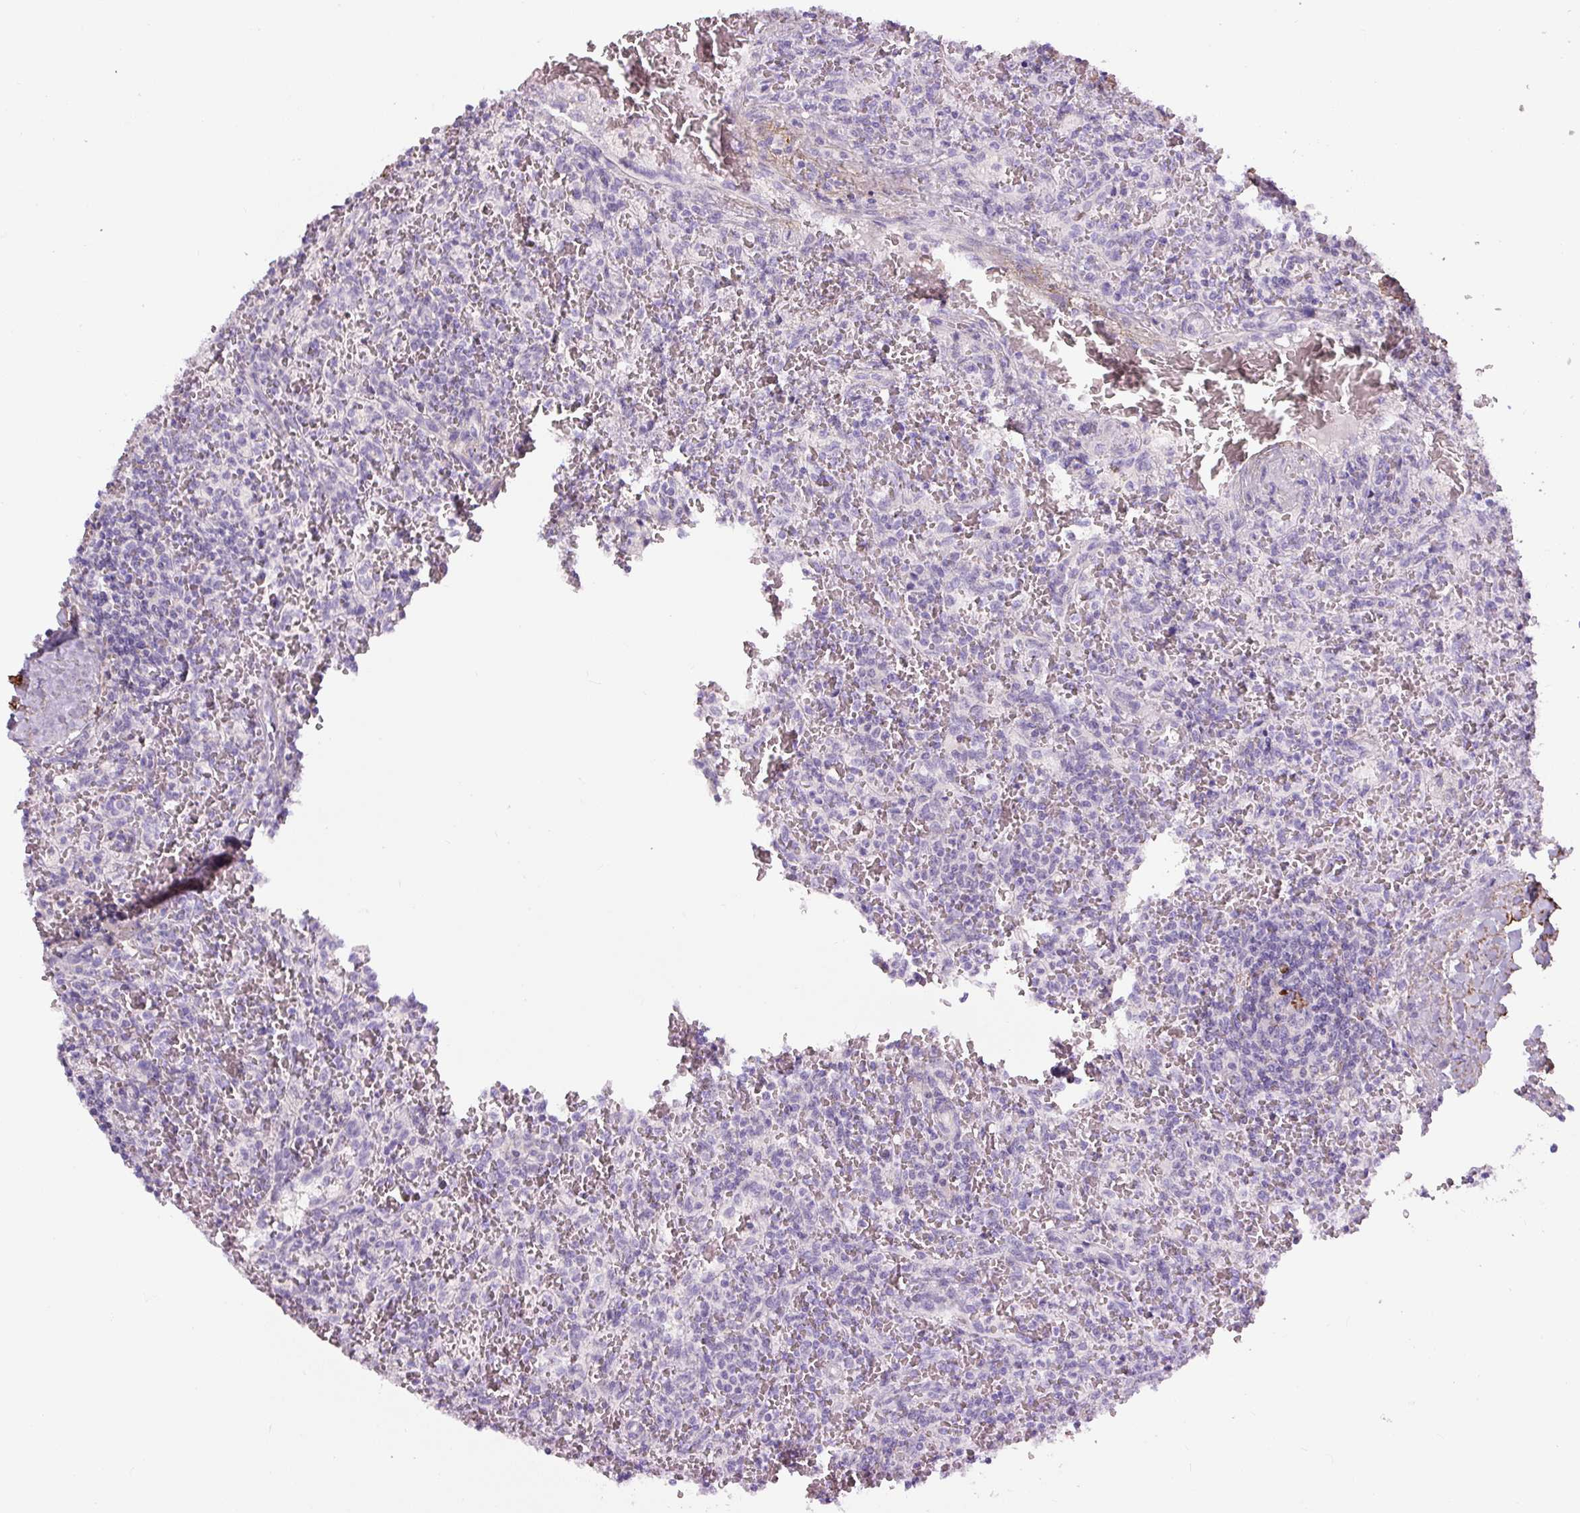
{"staining": {"intensity": "negative", "quantity": "none", "location": "none"}, "tissue": "lymphoma", "cell_type": "Tumor cells", "image_type": "cancer", "snomed": [{"axis": "morphology", "description": "Malignant lymphoma, non-Hodgkin's type, Low grade"}, {"axis": "topography", "description": "Spleen"}], "caption": "Immunohistochemistry (IHC) of low-grade malignant lymphoma, non-Hodgkin's type displays no positivity in tumor cells.", "gene": "FBN1", "patient": {"sex": "female", "age": 64}}